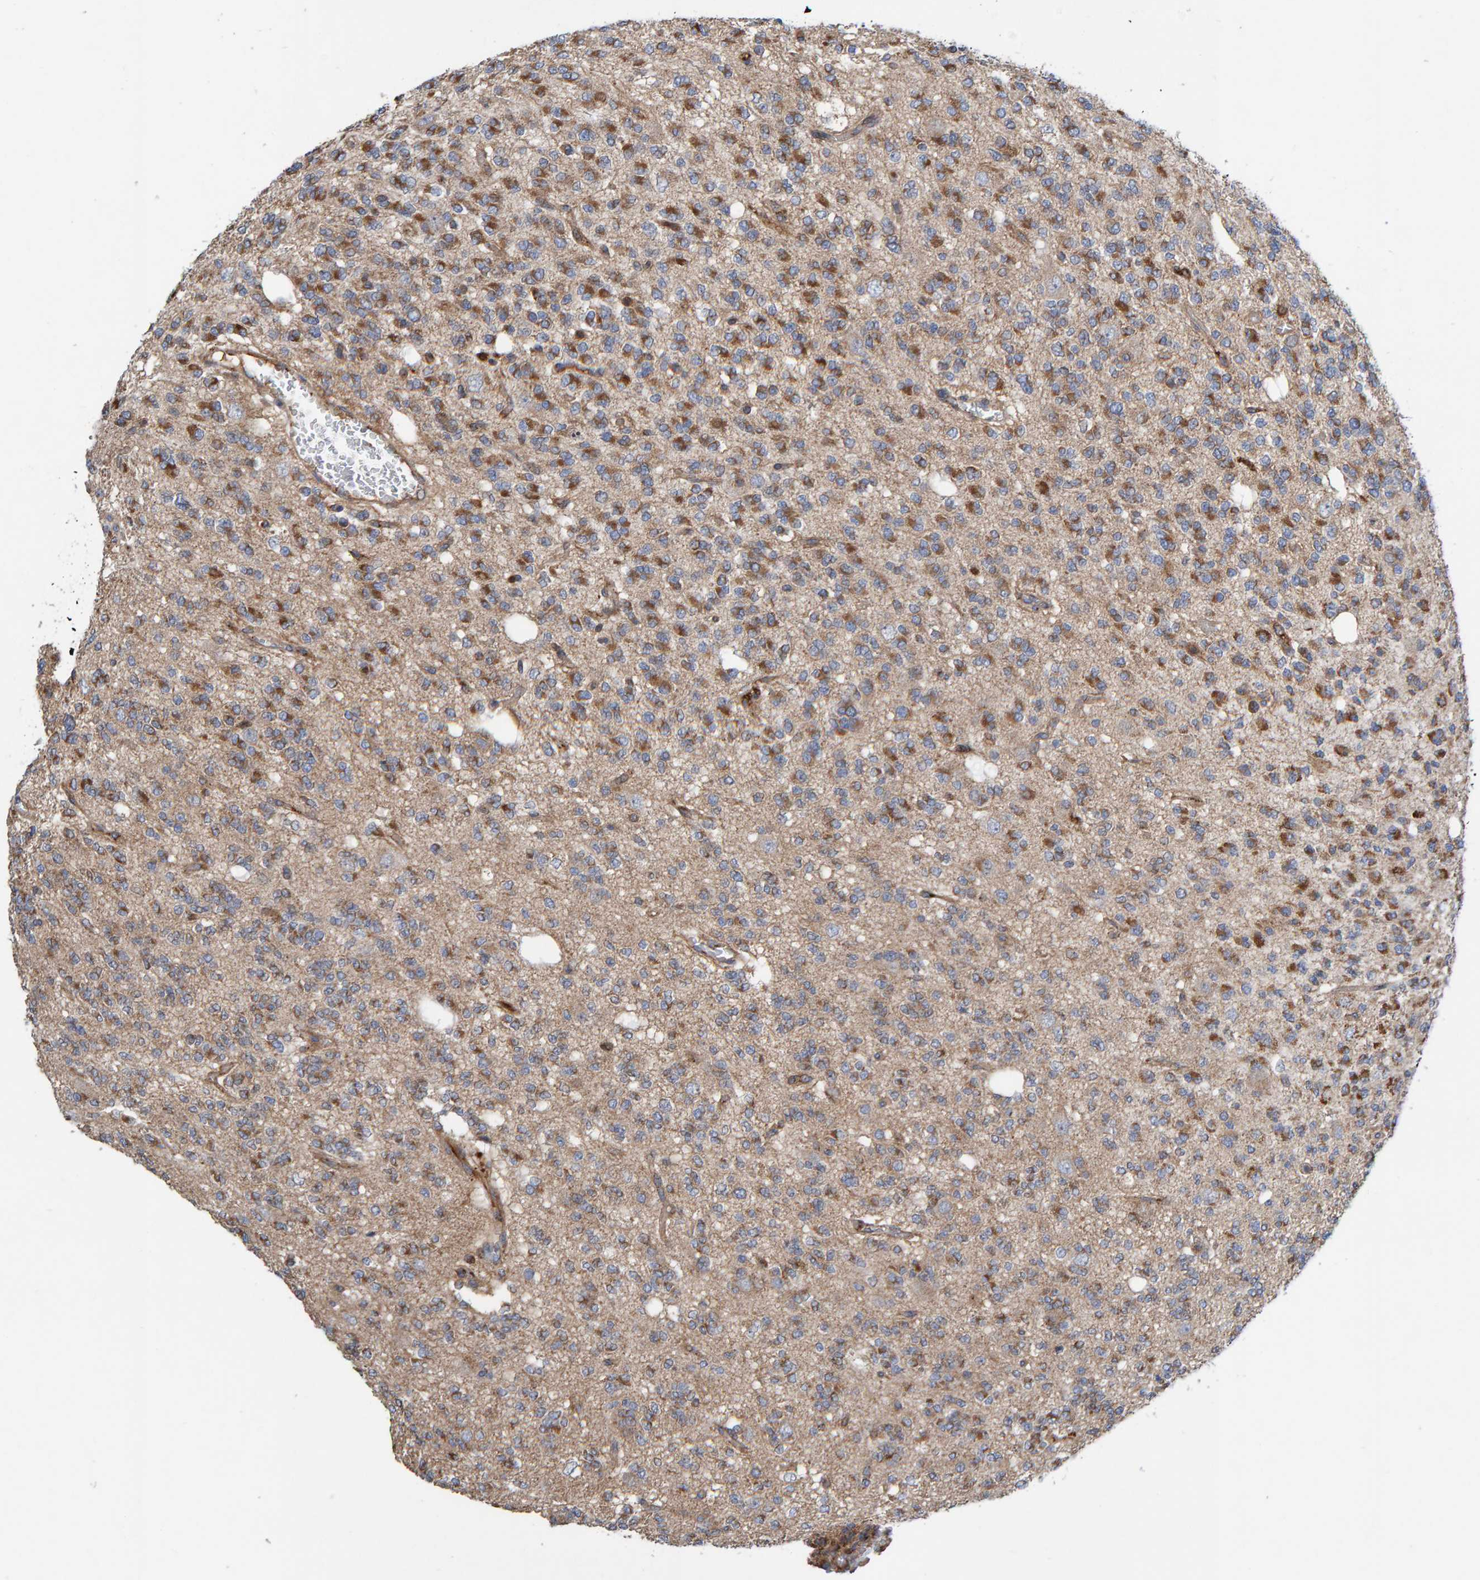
{"staining": {"intensity": "moderate", "quantity": "25%-75%", "location": "cytoplasmic/membranous"}, "tissue": "glioma", "cell_type": "Tumor cells", "image_type": "cancer", "snomed": [{"axis": "morphology", "description": "Glioma, malignant, Low grade"}, {"axis": "topography", "description": "Brain"}], "caption": "Immunohistochemical staining of glioma exhibits moderate cytoplasmic/membranous protein expression in approximately 25%-75% of tumor cells.", "gene": "KIAA0753", "patient": {"sex": "male", "age": 38}}